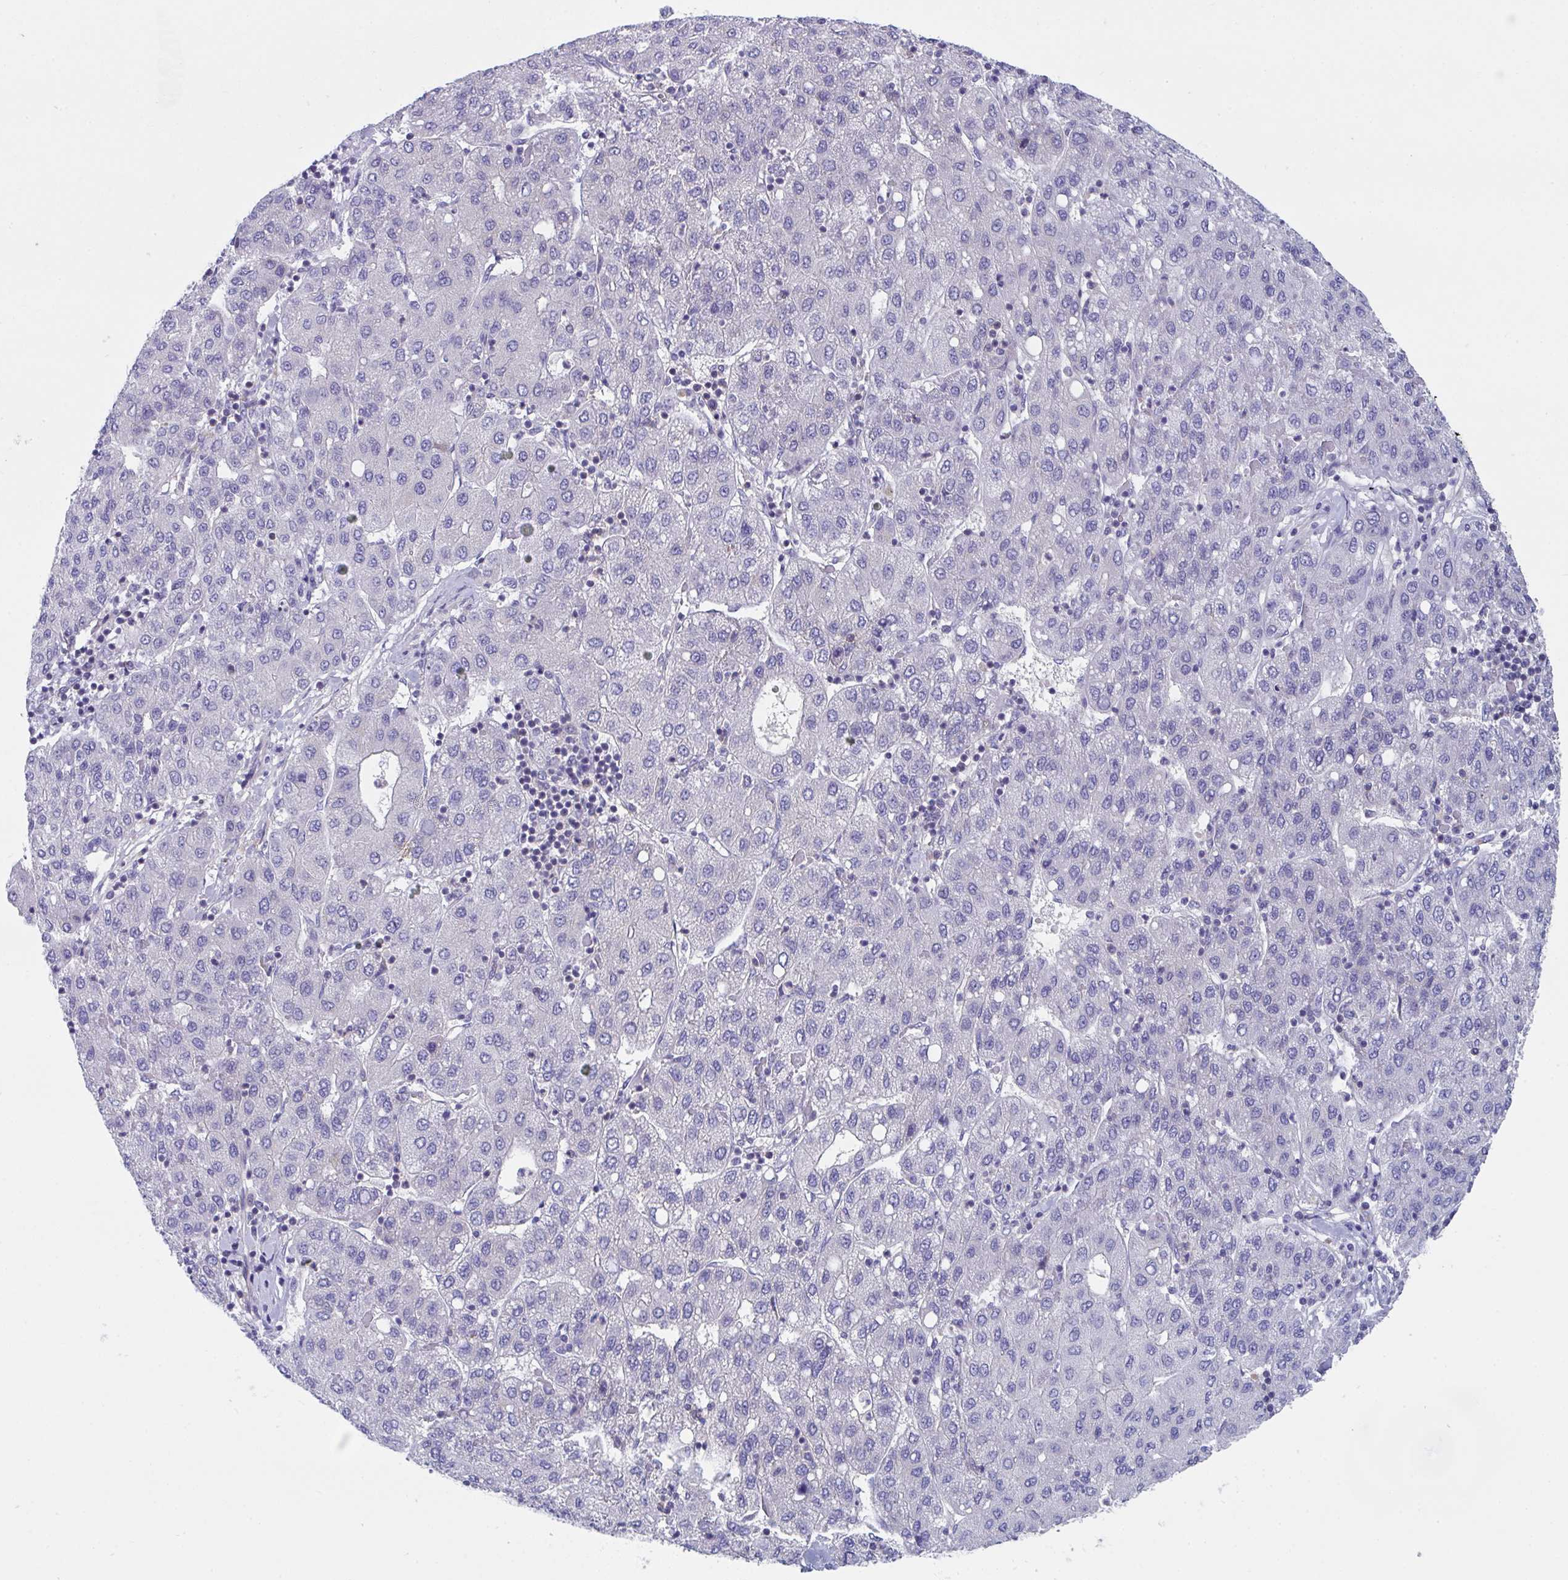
{"staining": {"intensity": "negative", "quantity": "none", "location": "none"}, "tissue": "liver cancer", "cell_type": "Tumor cells", "image_type": "cancer", "snomed": [{"axis": "morphology", "description": "Carcinoma, Hepatocellular, NOS"}, {"axis": "topography", "description": "Liver"}], "caption": "An immunohistochemistry (IHC) histopathology image of liver cancer is shown. There is no staining in tumor cells of liver cancer.", "gene": "P2RX3", "patient": {"sex": "male", "age": 65}}